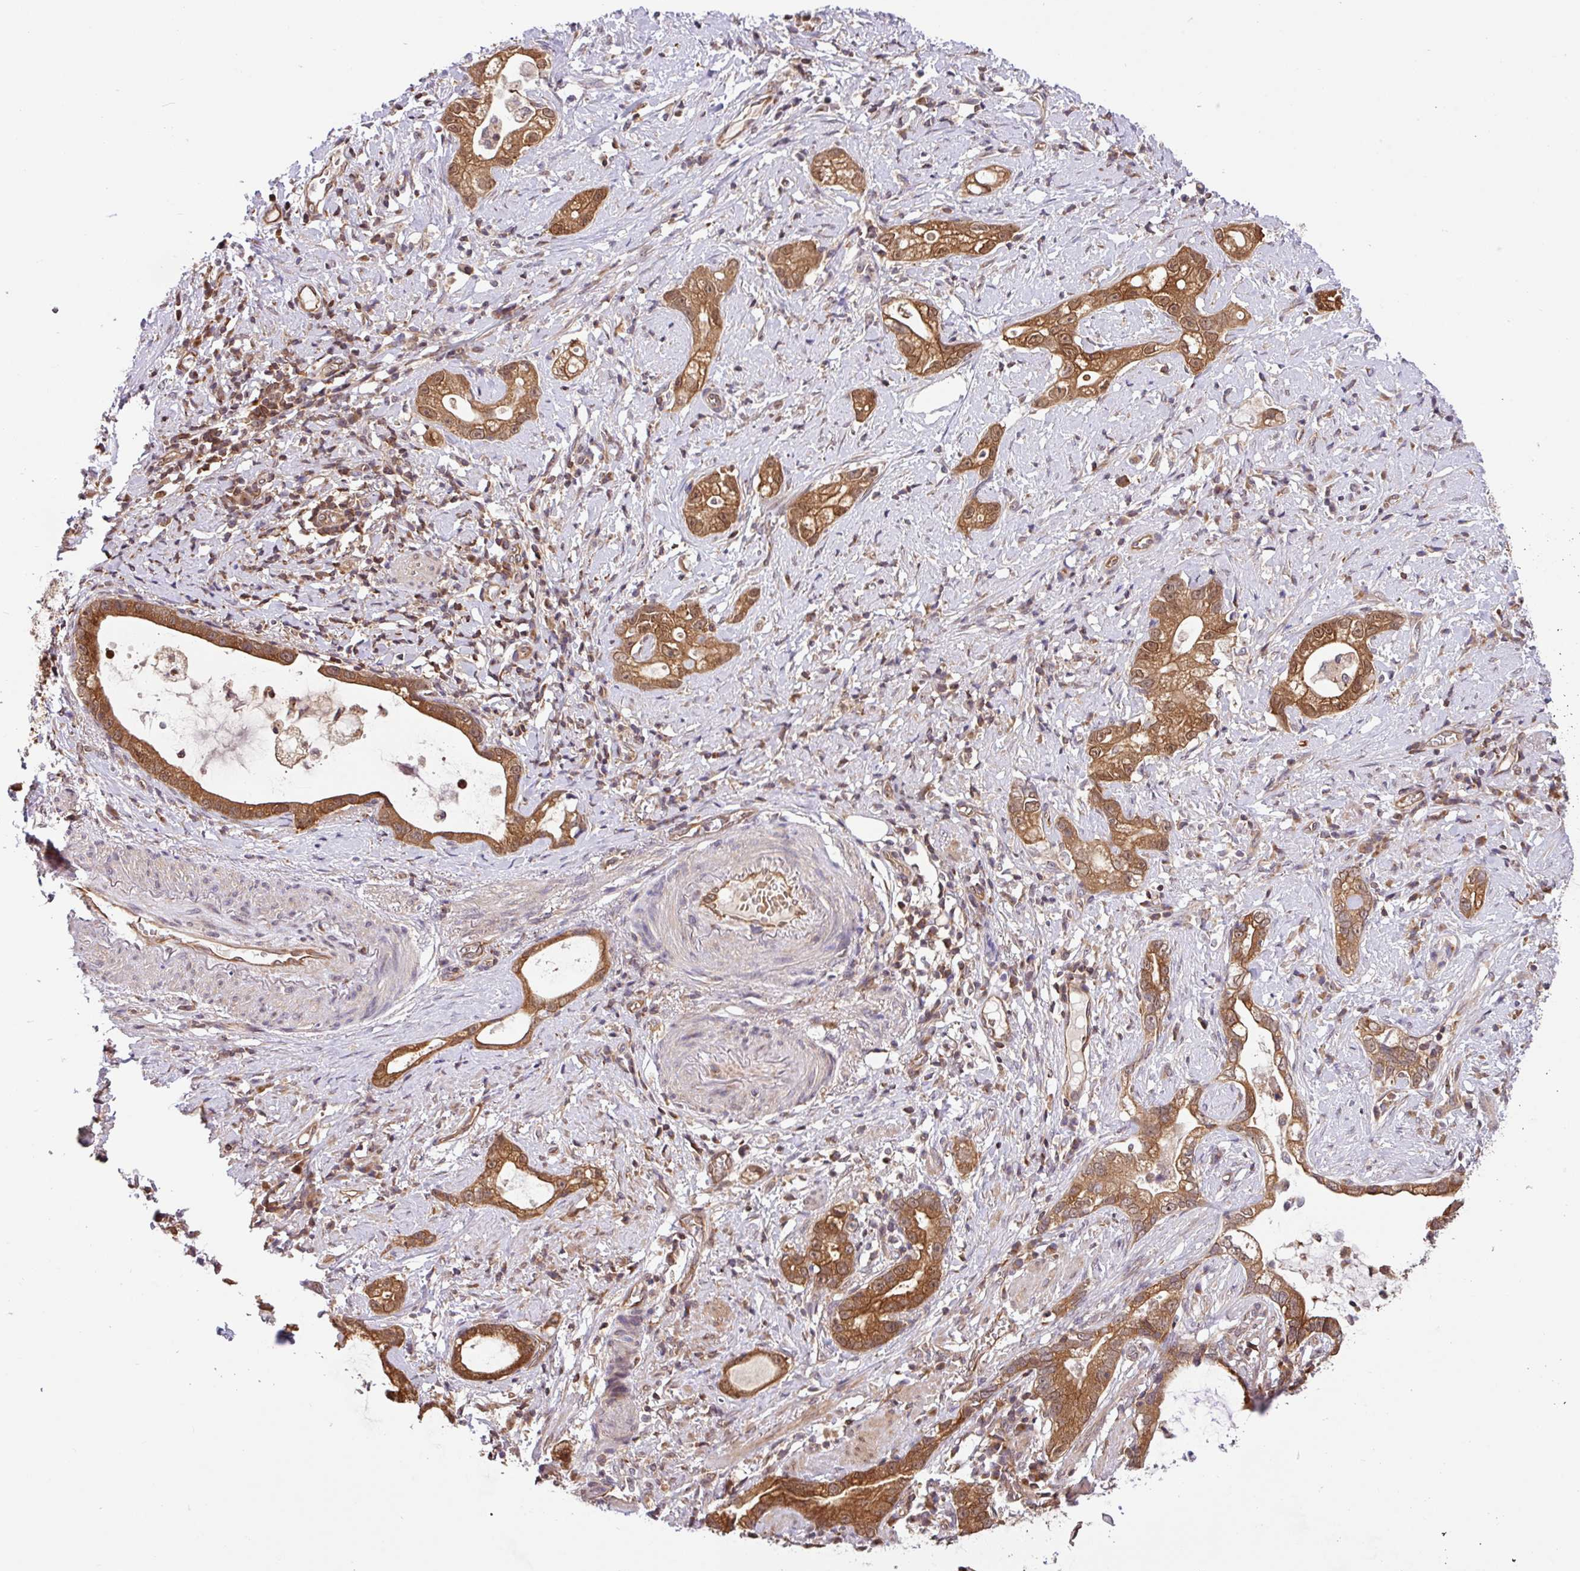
{"staining": {"intensity": "moderate", "quantity": ">75%", "location": "cytoplasmic/membranous"}, "tissue": "stomach cancer", "cell_type": "Tumor cells", "image_type": "cancer", "snomed": [{"axis": "morphology", "description": "Adenocarcinoma, NOS"}, {"axis": "topography", "description": "Stomach"}], "caption": "A micrograph showing moderate cytoplasmic/membranous positivity in about >75% of tumor cells in stomach cancer, as visualized by brown immunohistochemical staining.", "gene": "SHB", "patient": {"sex": "male", "age": 55}}